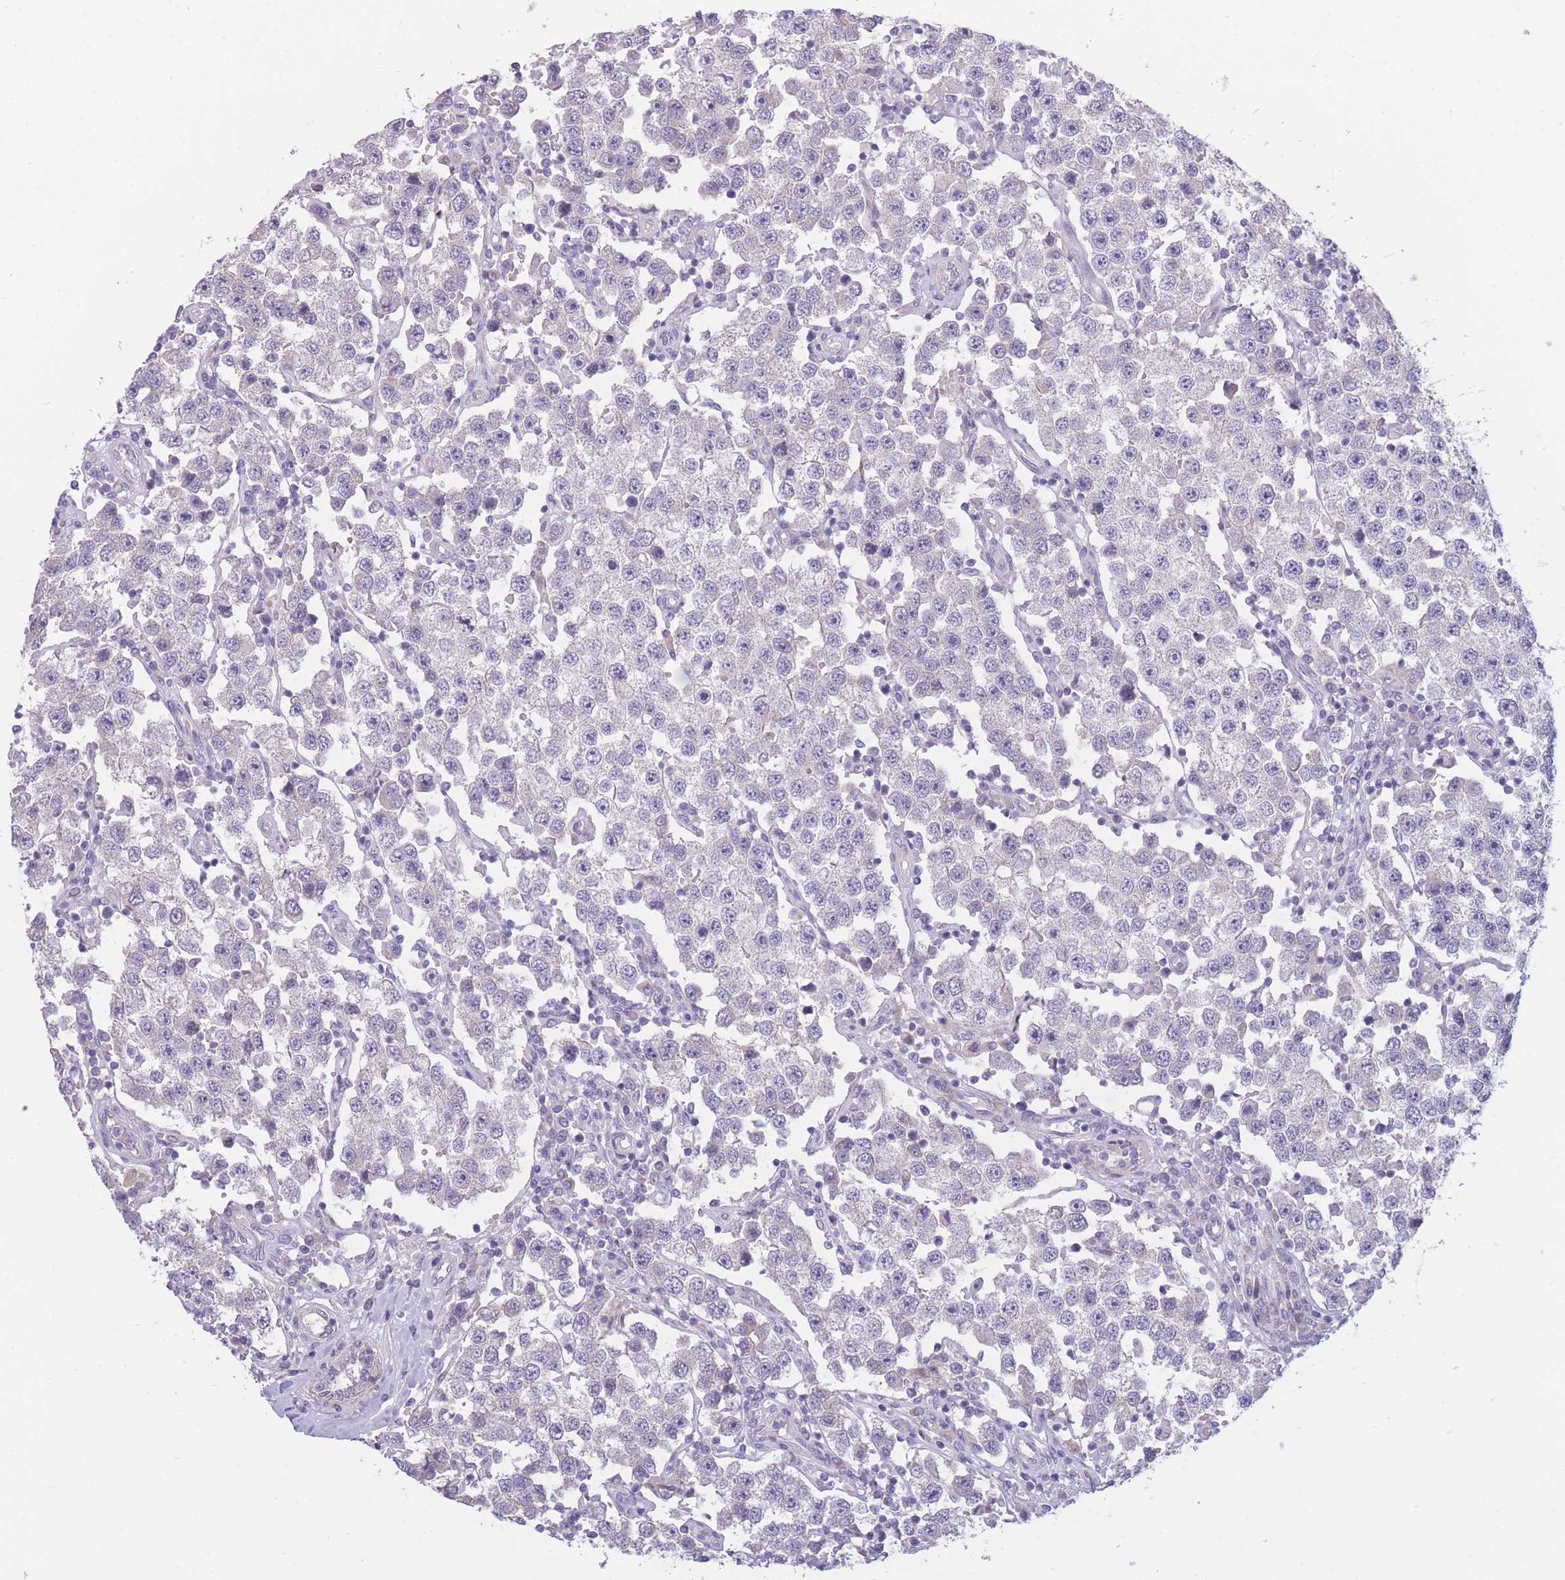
{"staining": {"intensity": "negative", "quantity": "none", "location": "none"}, "tissue": "testis cancer", "cell_type": "Tumor cells", "image_type": "cancer", "snomed": [{"axis": "morphology", "description": "Seminoma, NOS"}, {"axis": "topography", "description": "Testis"}], "caption": "Tumor cells are negative for protein expression in human testis cancer (seminoma).", "gene": "CCNQ", "patient": {"sex": "male", "age": 37}}